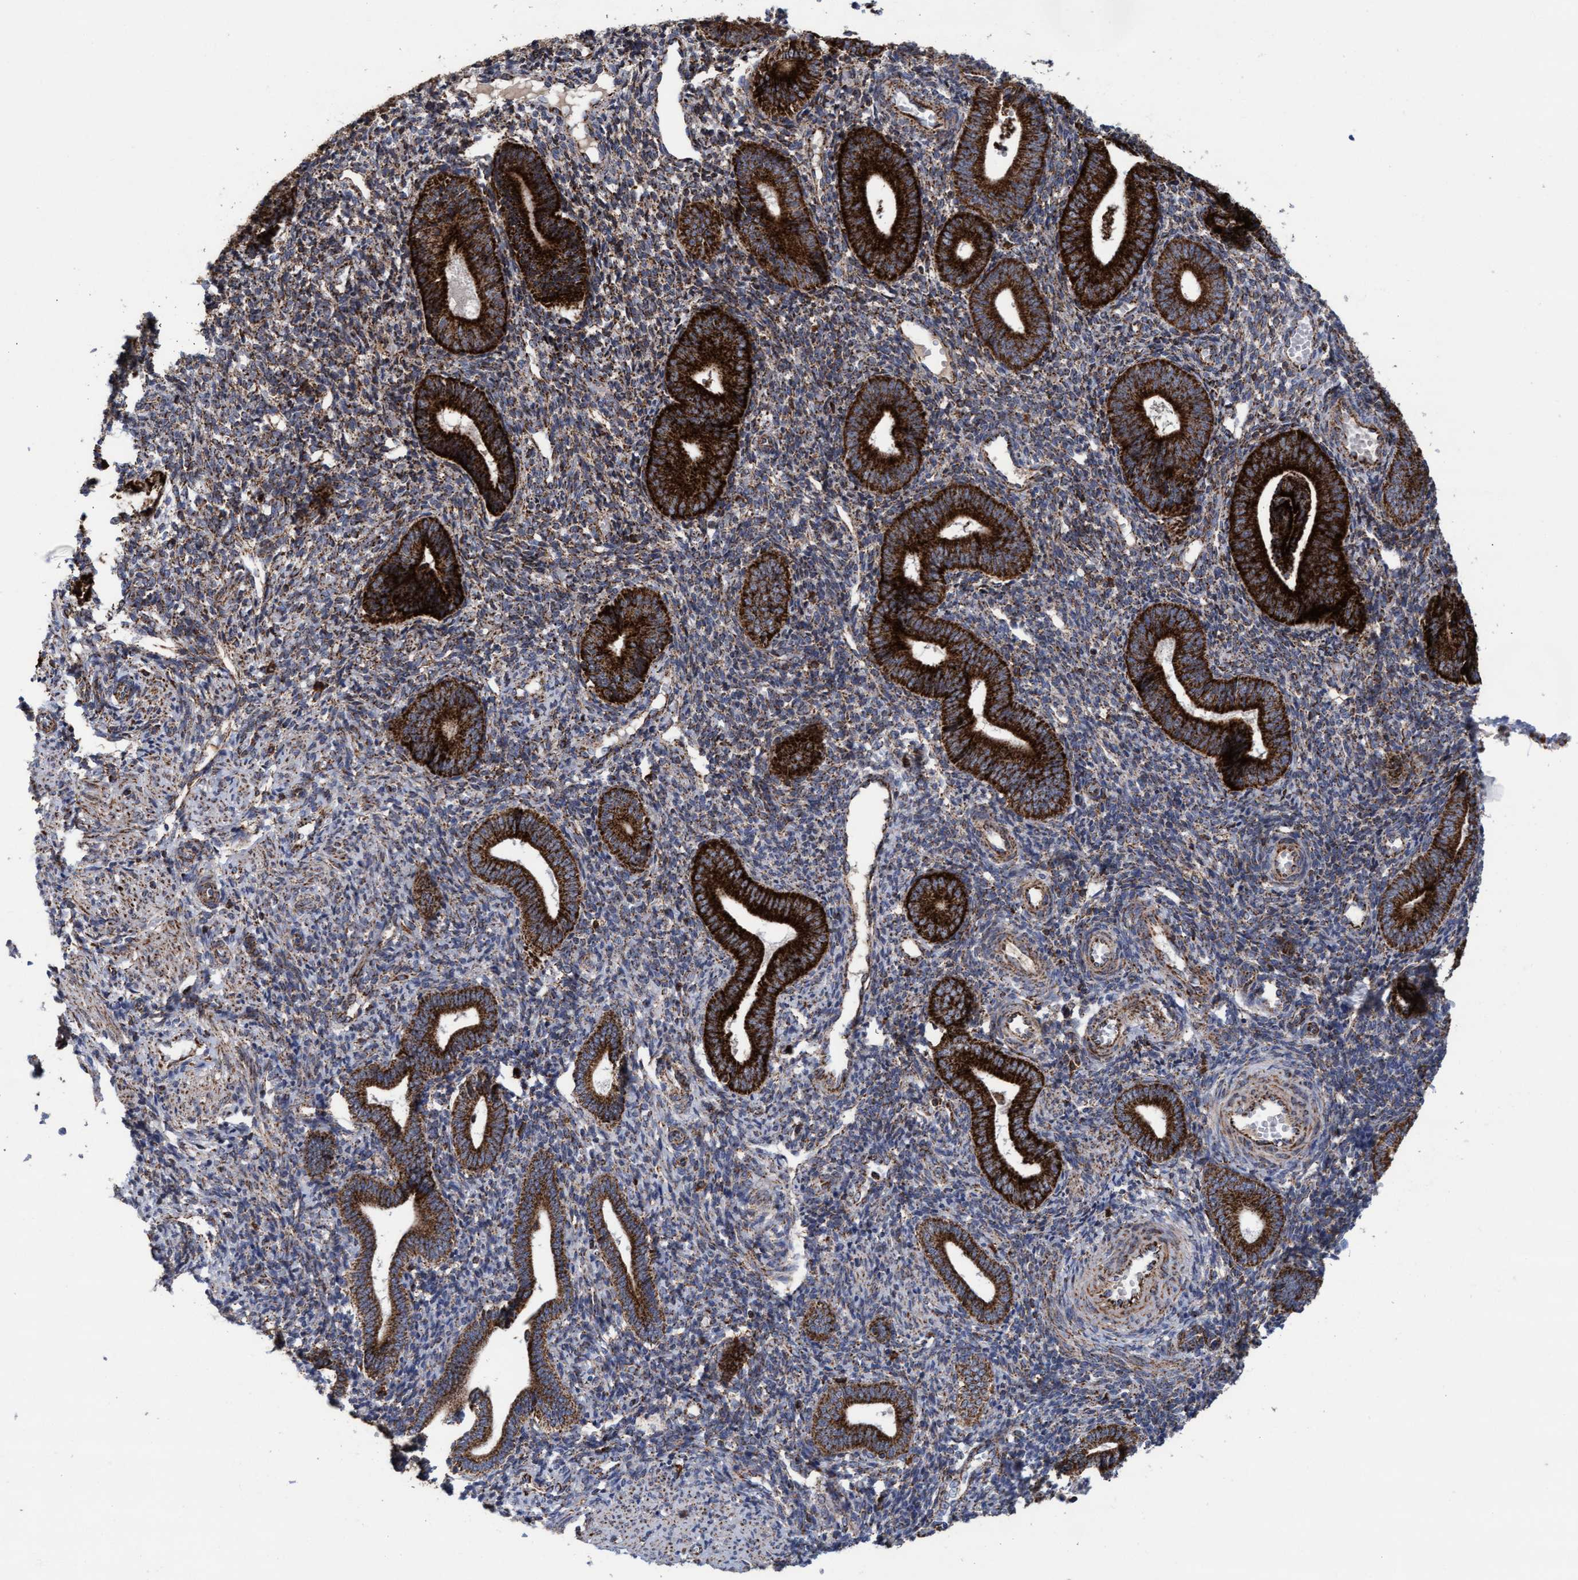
{"staining": {"intensity": "moderate", "quantity": ">75%", "location": "cytoplasmic/membranous"}, "tissue": "endometrium", "cell_type": "Cells in endometrial stroma", "image_type": "normal", "snomed": [{"axis": "morphology", "description": "Normal tissue, NOS"}, {"axis": "topography", "description": "Uterus"}, {"axis": "topography", "description": "Endometrium"}], "caption": "IHC (DAB) staining of unremarkable human endometrium reveals moderate cytoplasmic/membranous protein expression in about >75% of cells in endometrial stroma.", "gene": "MRPL38", "patient": {"sex": "female", "age": 33}}